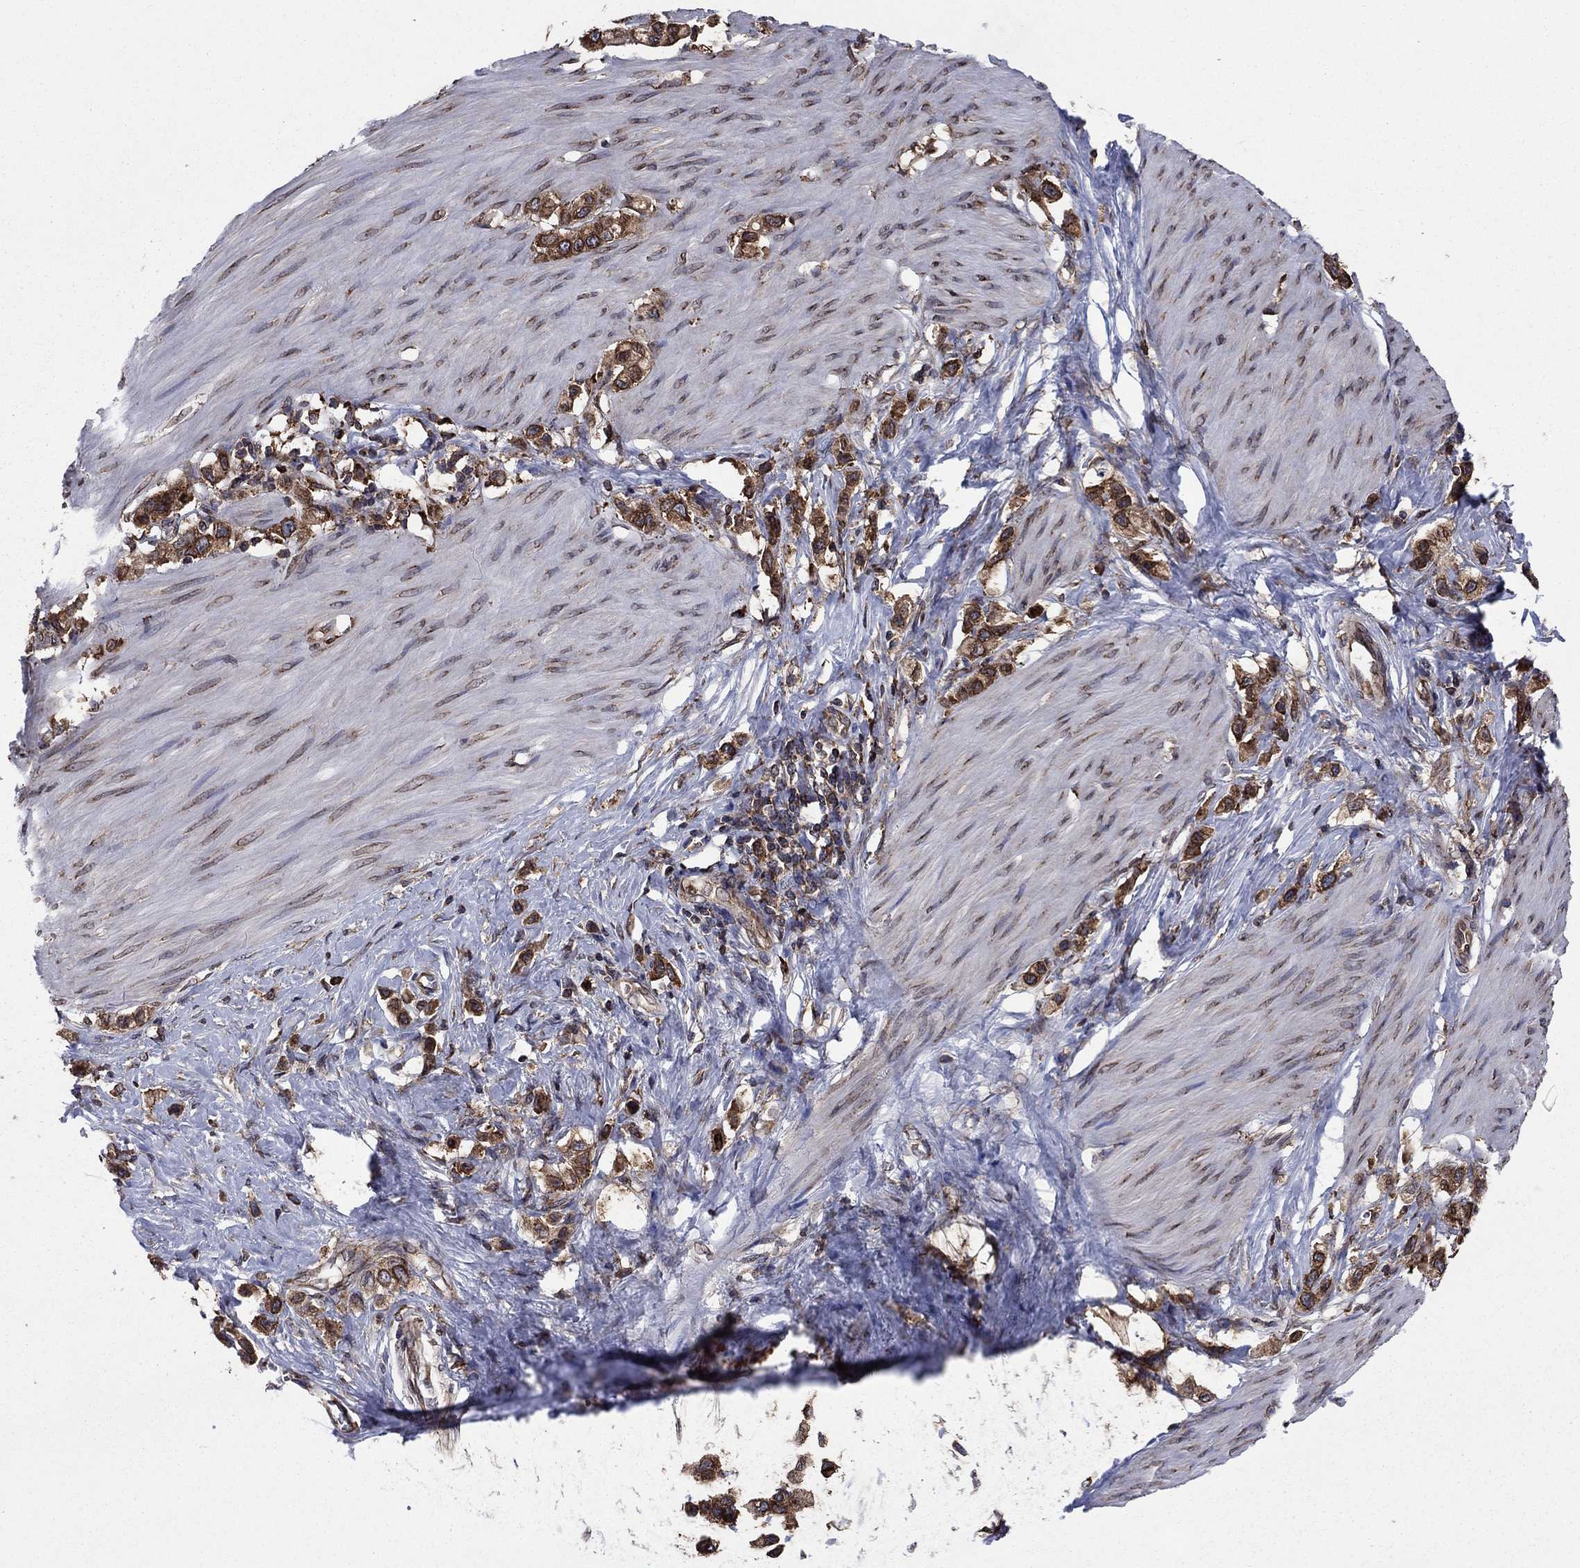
{"staining": {"intensity": "strong", "quantity": ">75%", "location": "cytoplasmic/membranous"}, "tissue": "stomach cancer", "cell_type": "Tumor cells", "image_type": "cancer", "snomed": [{"axis": "morphology", "description": "Normal tissue, NOS"}, {"axis": "morphology", "description": "Adenocarcinoma, NOS"}, {"axis": "morphology", "description": "Adenocarcinoma, High grade"}, {"axis": "topography", "description": "Stomach, upper"}, {"axis": "topography", "description": "Stomach"}], "caption": "The photomicrograph reveals staining of stomach cancer, revealing strong cytoplasmic/membranous protein staining (brown color) within tumor cells.", "gene": "YBX1", "patient": {"sex": "female", "age": 65}}